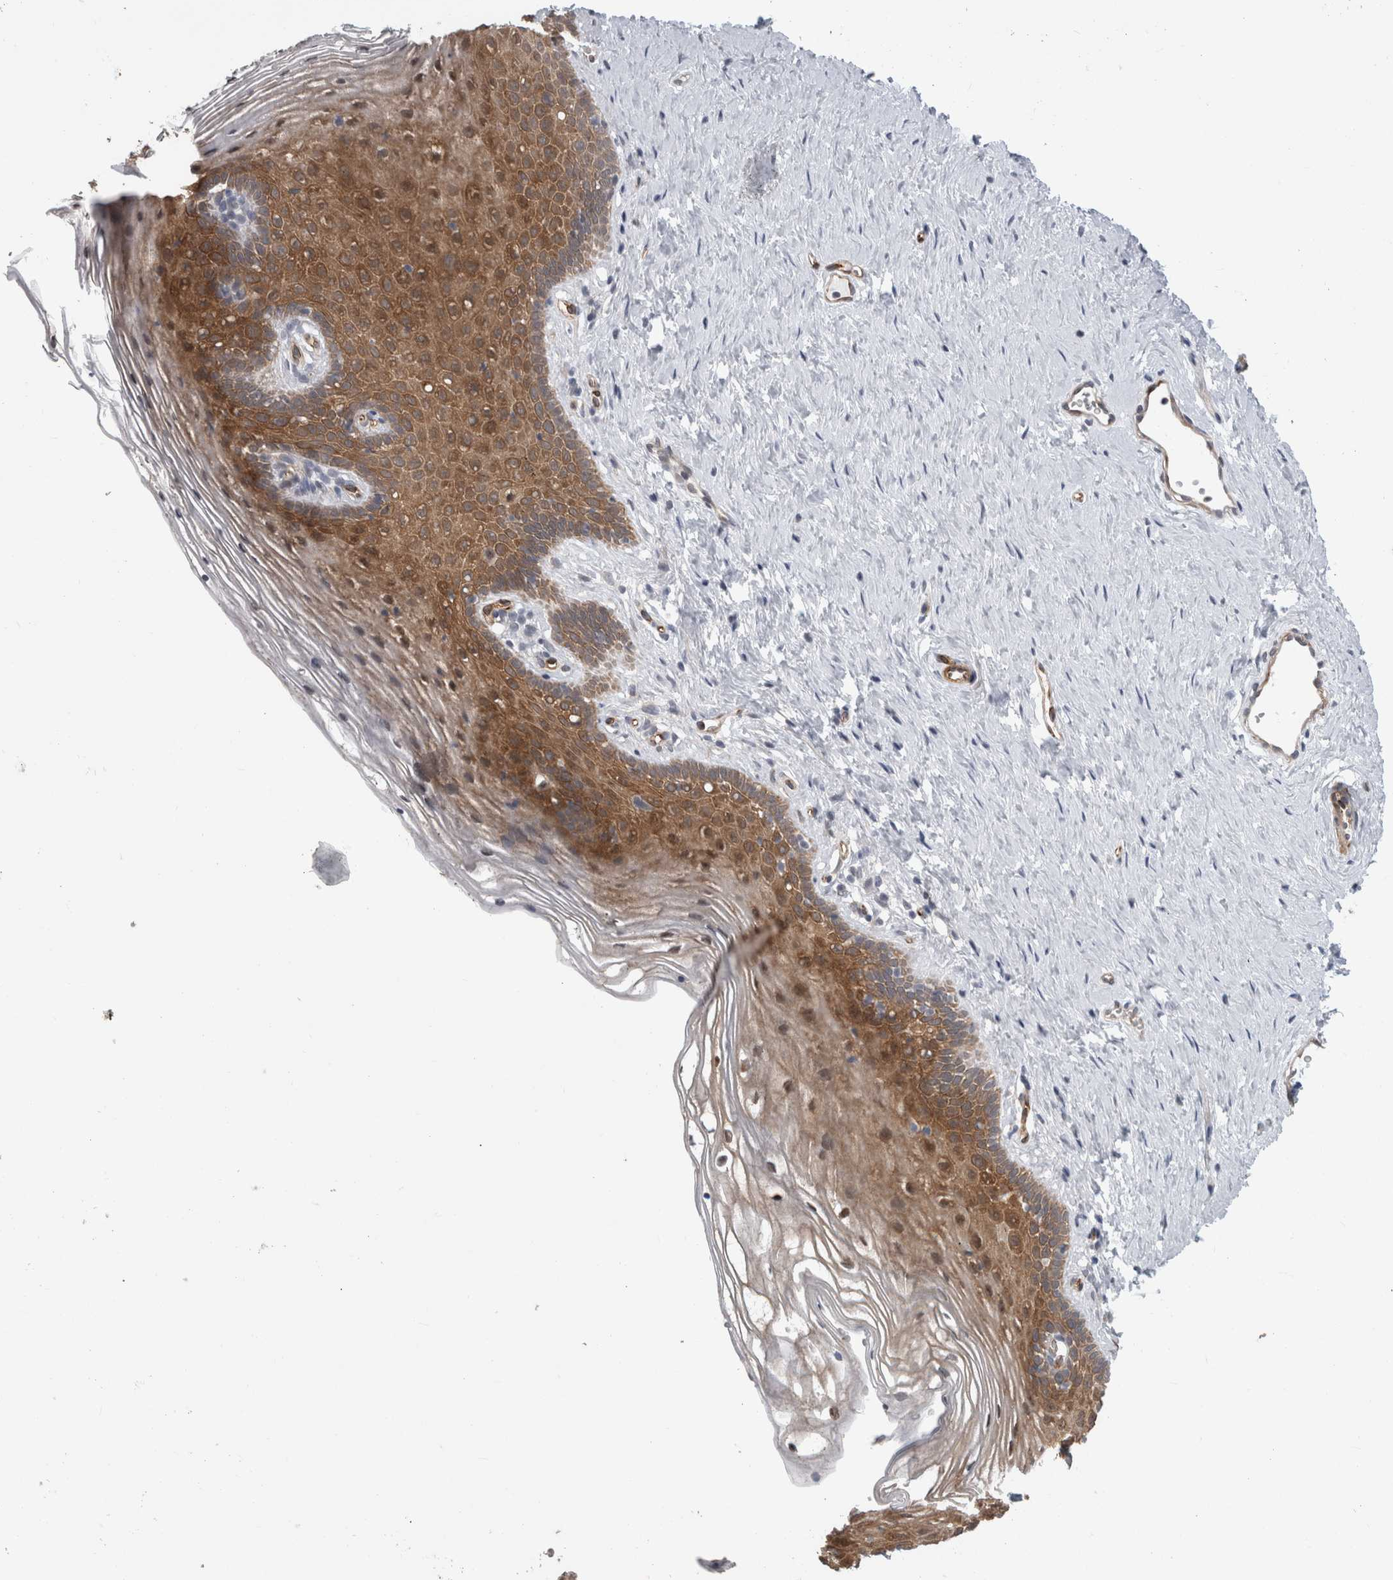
{"staining": {"intensity": "moderate", "quantity": "25%-75%", "location": "cytoplasmic/membranous,nuclear"}, "tissue": "vagina", "cell_type": "Squamous epithelial cells", "image_type": "normal", "snomed": [{"axis": "morphology", "description": "Normal tissue, NOS"}, {"axis": "topography", "description": "Vagina"}], "caption": "Moderate cytoplasmic/membranous,nuclear protein positivity is seen in approximately 25%-75% of squamous epithelial cells in vagina. (DAB (3,3'-diaminobenzidine) = brown stain, brightfield microscopy at high magnification).", "gene": "FAM83H", "patient": {"sex": "female", "age": 32}}